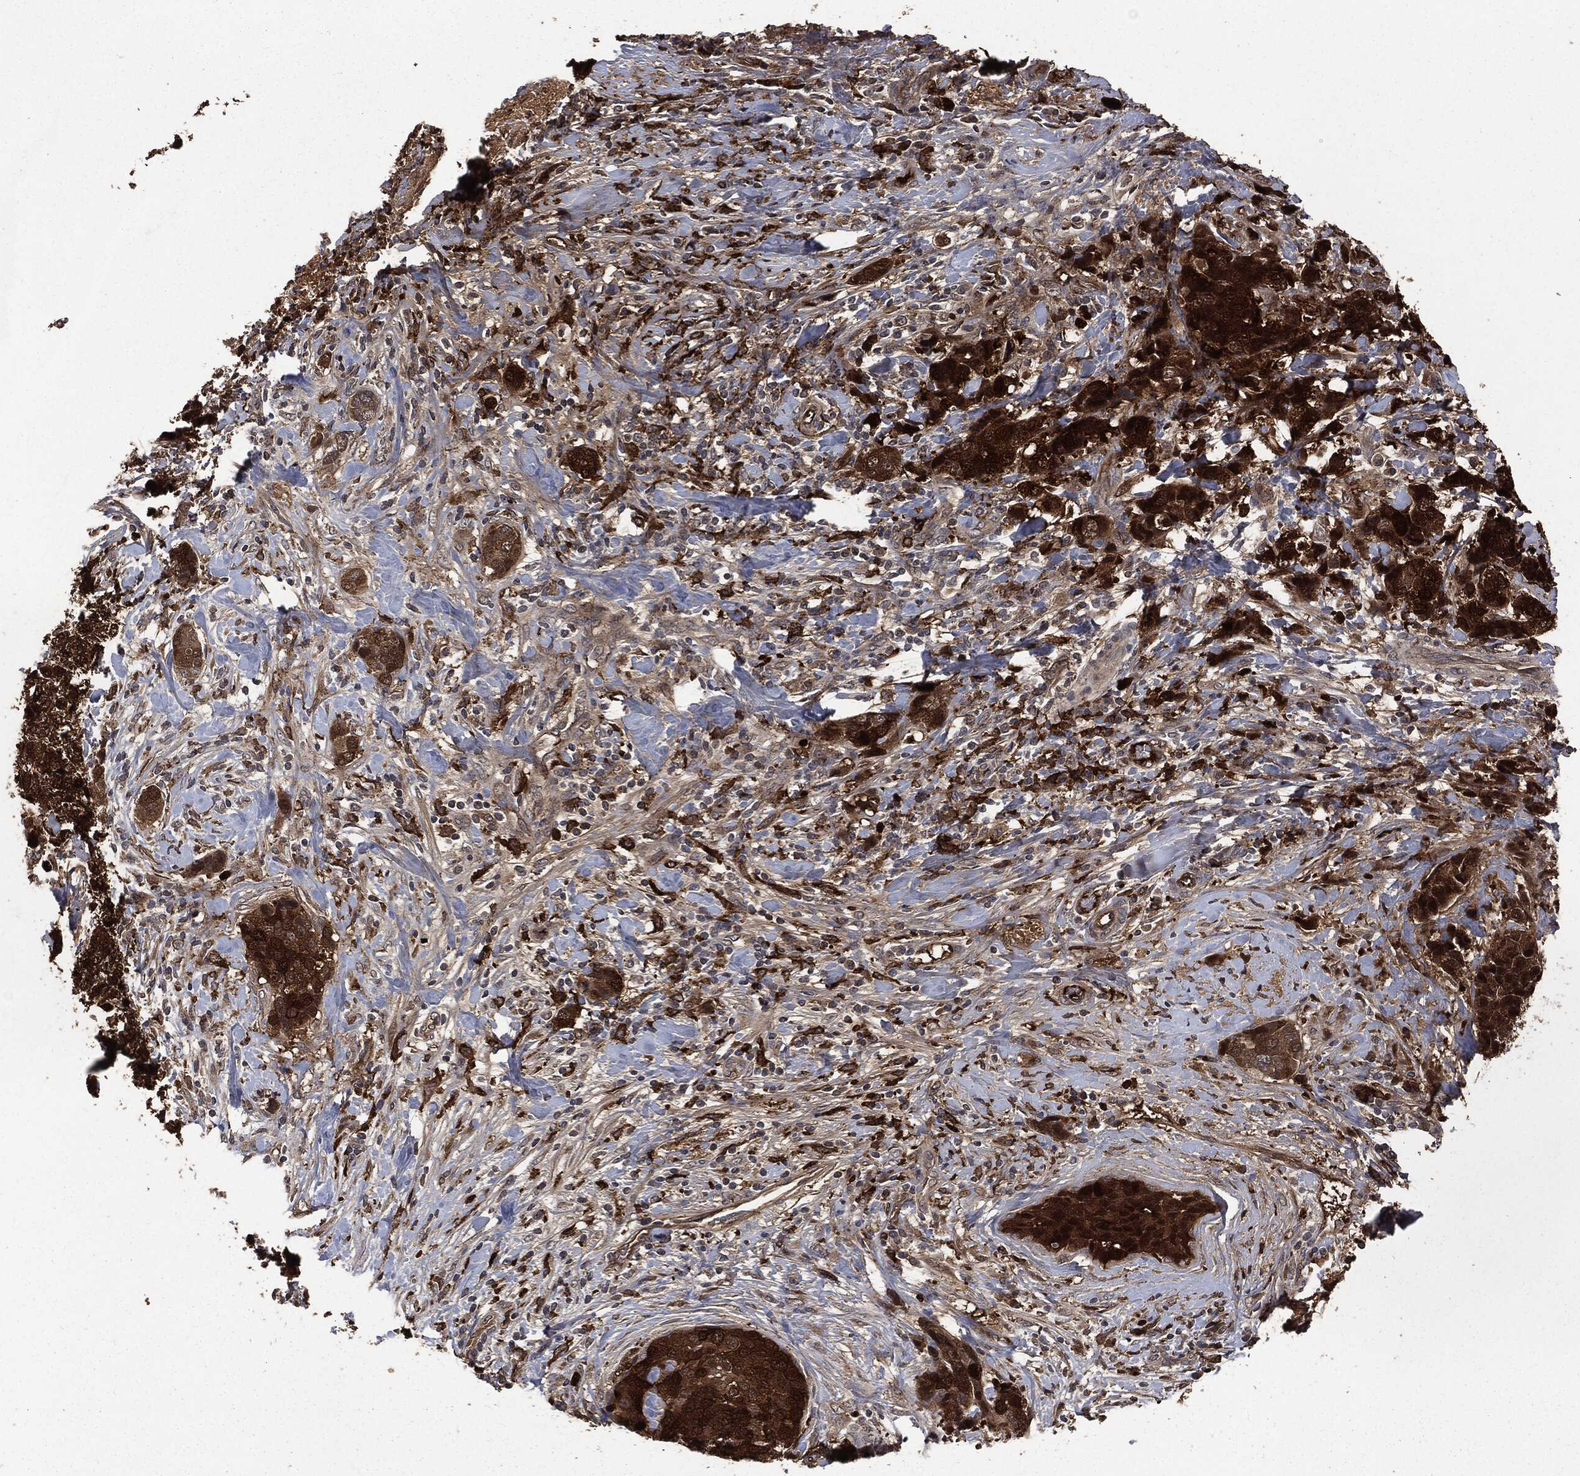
{"staining": {"intensity": "strong", "quantity": ">75%", "location": "cytoplasmic/membranous"}, "tissue": "breast cancer", "cell_type": "Tumor cells", "image_type": "cancer", "snomed": [{"axis": "morphology", "description": "Lobular carcinoma"}, {"axis": "topography", "description": "Breast"}], "caption": "Approximately >75% of tumor cells in human breast lobular carcinoma show strong cytoplasmic/membranous protein staining as visualized by brown immunohistochemical staining.", "gene": "CRABP2", "patient": {"sex": "female", "age": 59}}